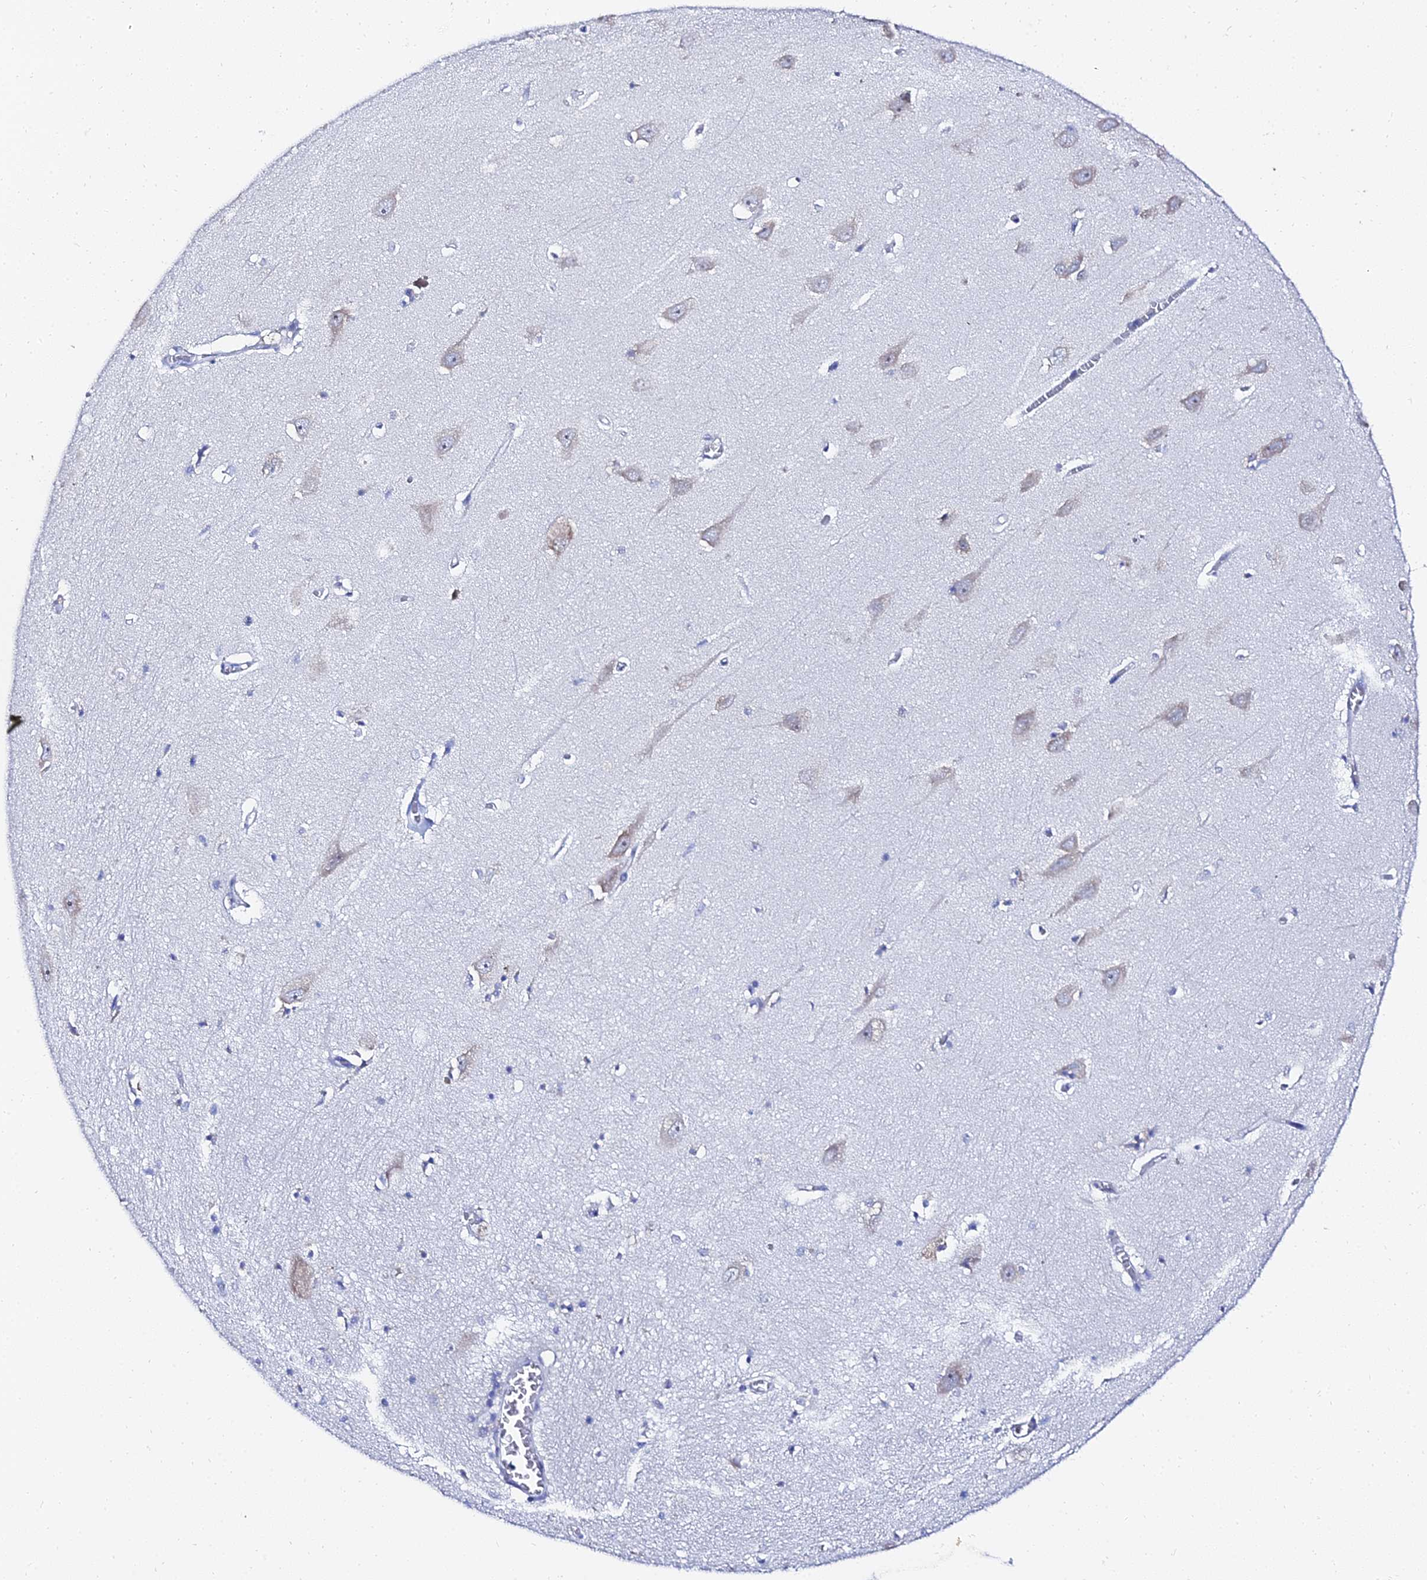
{"staining": {"intensity": "negative", "quantity": "none", "location": "none"}, "tissue": "hippocampus", "cell_type": "Glial cells", "image_type": "normal", "snomed": [{"axis": "morphology", "description": "Normal tissue, NOS"}, {"axis": "topography", "description": "Hippocampus"}], "caption": "Human hippocampus stained for a protein using immunohistochemistry (IHC) exhibits no staining in glial cells.", "gene": "PTTG1", "patient": {"sex": "female", "age": 64}}